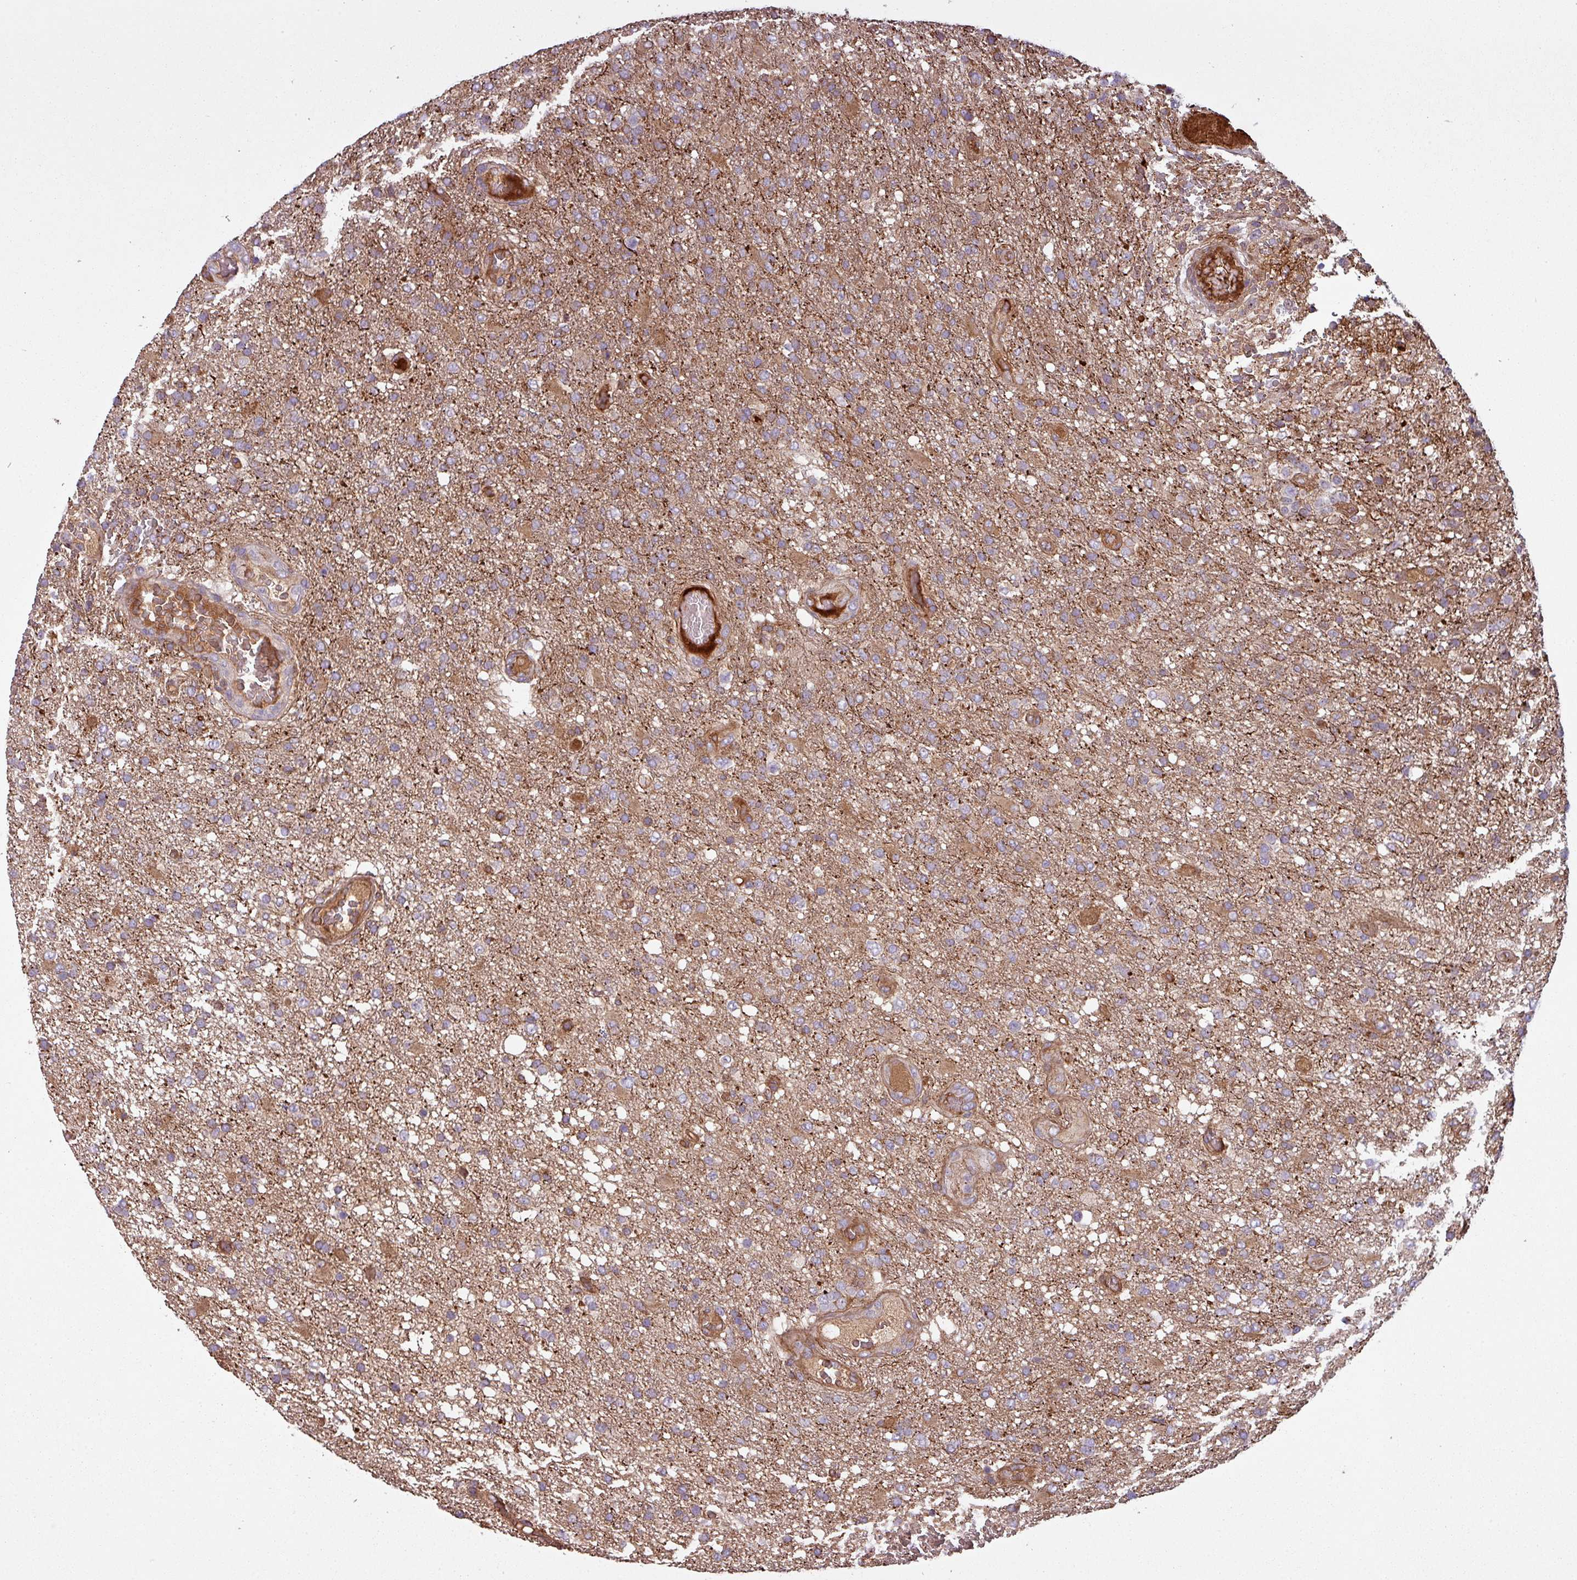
{"staining": {"intensity": "moderate", "quantity": "25%-75%", "location": "cytoplasmic/membranous"}, "tissue": "glioma", "cell_type": "Tumor cells", "image_type": "cancer", "snomed": [{"axis": "morphology", "description": "Glioma, malignant, High grade"}, {"axis": "topography", "description": "Brain"}], "caption": "IHC micrograph of neoplastic tissue: human glioma stained using IHC reveals medium levels of moderate protein expression localized specifically in the cytoplasmic/membranous of tumor cells, appearing as a cytoplasmic/membranous brown color.", "gene": "SNRNP25", "patient": {"sex": "female", "age": 74}}